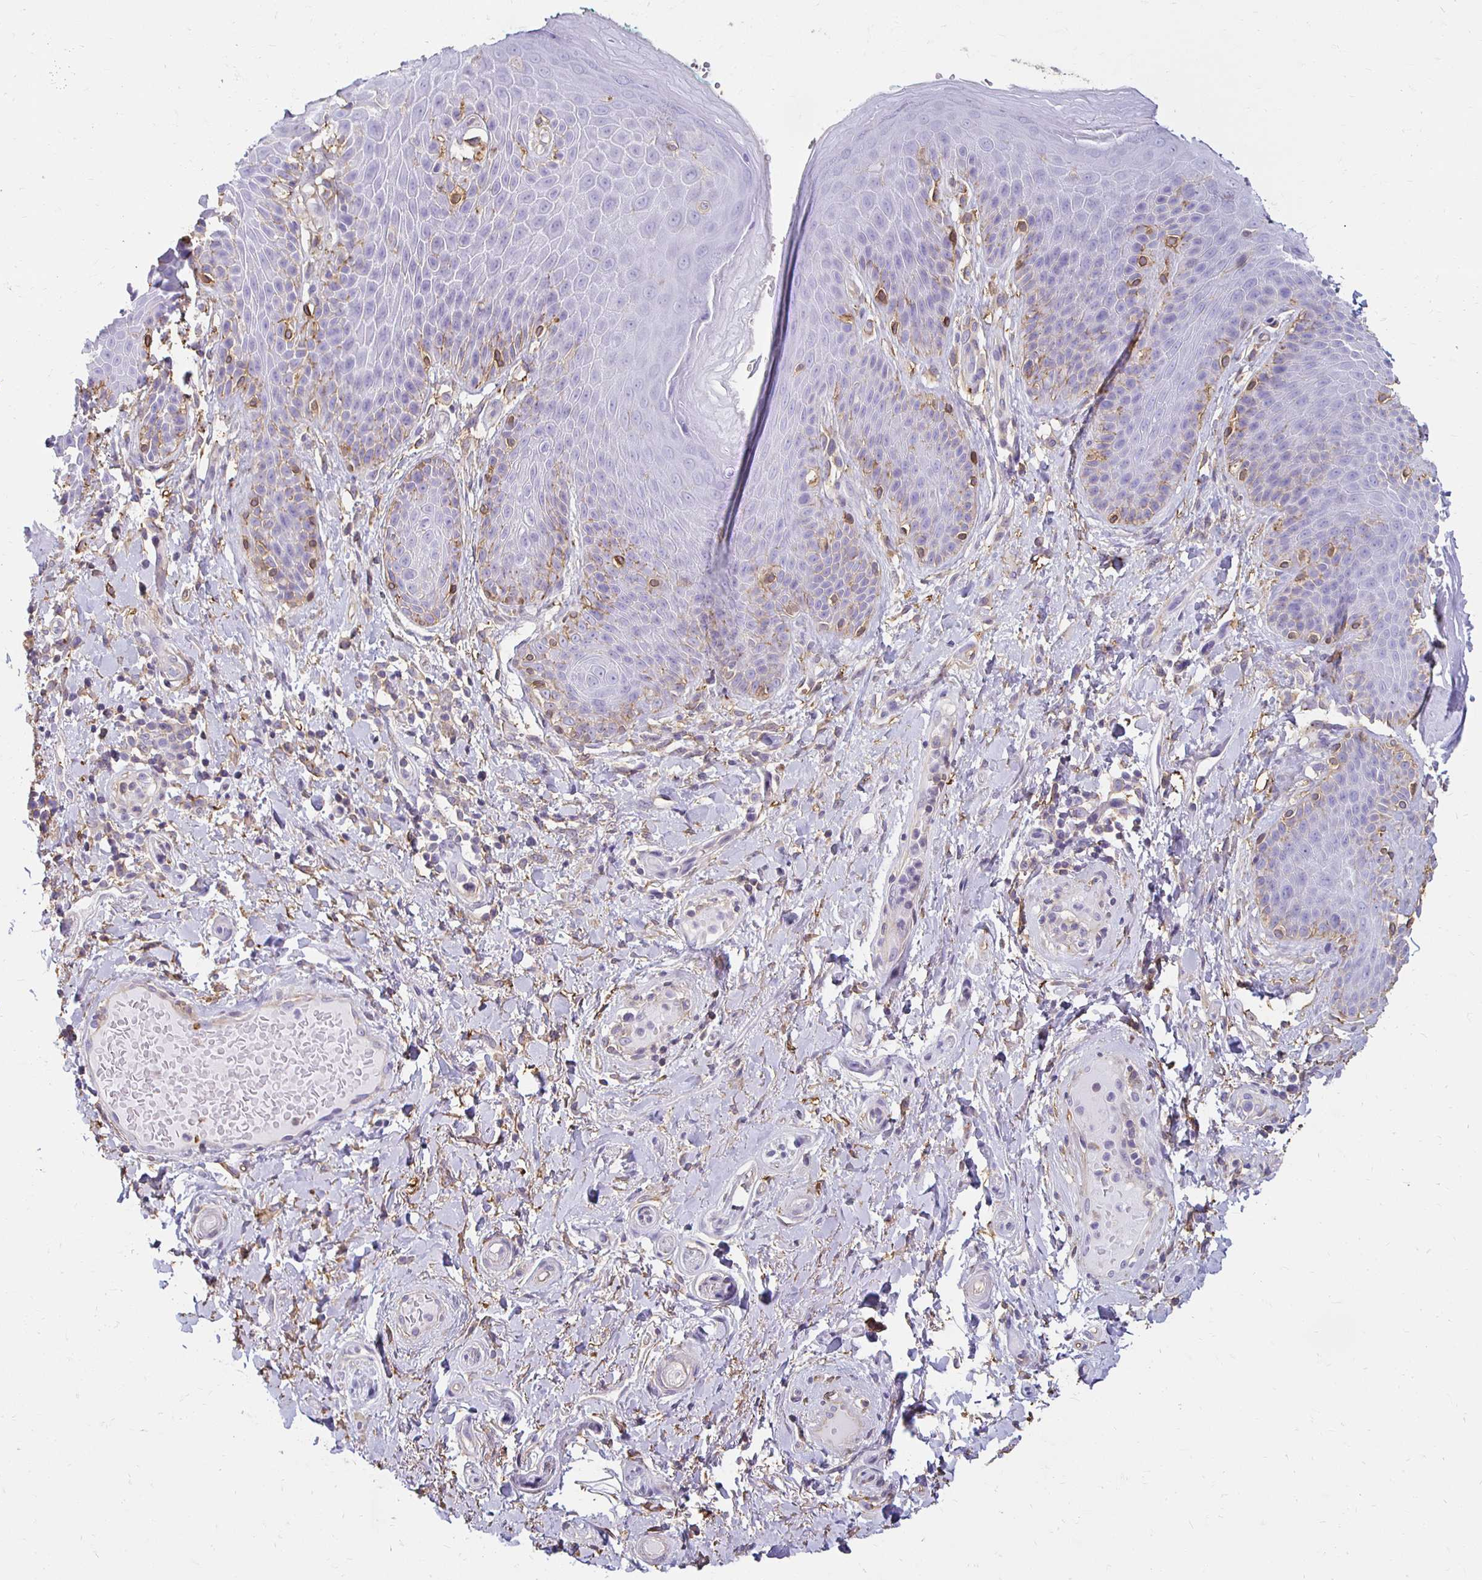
{"staining": {"intensity": "negative", "quantity": "none", "location": "none"}, "tissue": "skin", "cell_type": "Epidermal cells", "image_type": "normal", "snomed": [{"axis": "morphology", "description": "Normal tissue, NOS"}, {"axis": "topography", "description": "Anal"}, {"axis": "topography", "description": "Peripheral nerve tissue"}], "caption": "The image displays no significant expression in epidermal cells of skin. (DAB (3,3'-diaminobenzidine) immunohistochemistry visualized using brightfield microscopy, high magnification).", "gene": "TAS1R3", "patient": {"sex": "male", "age": 51}}